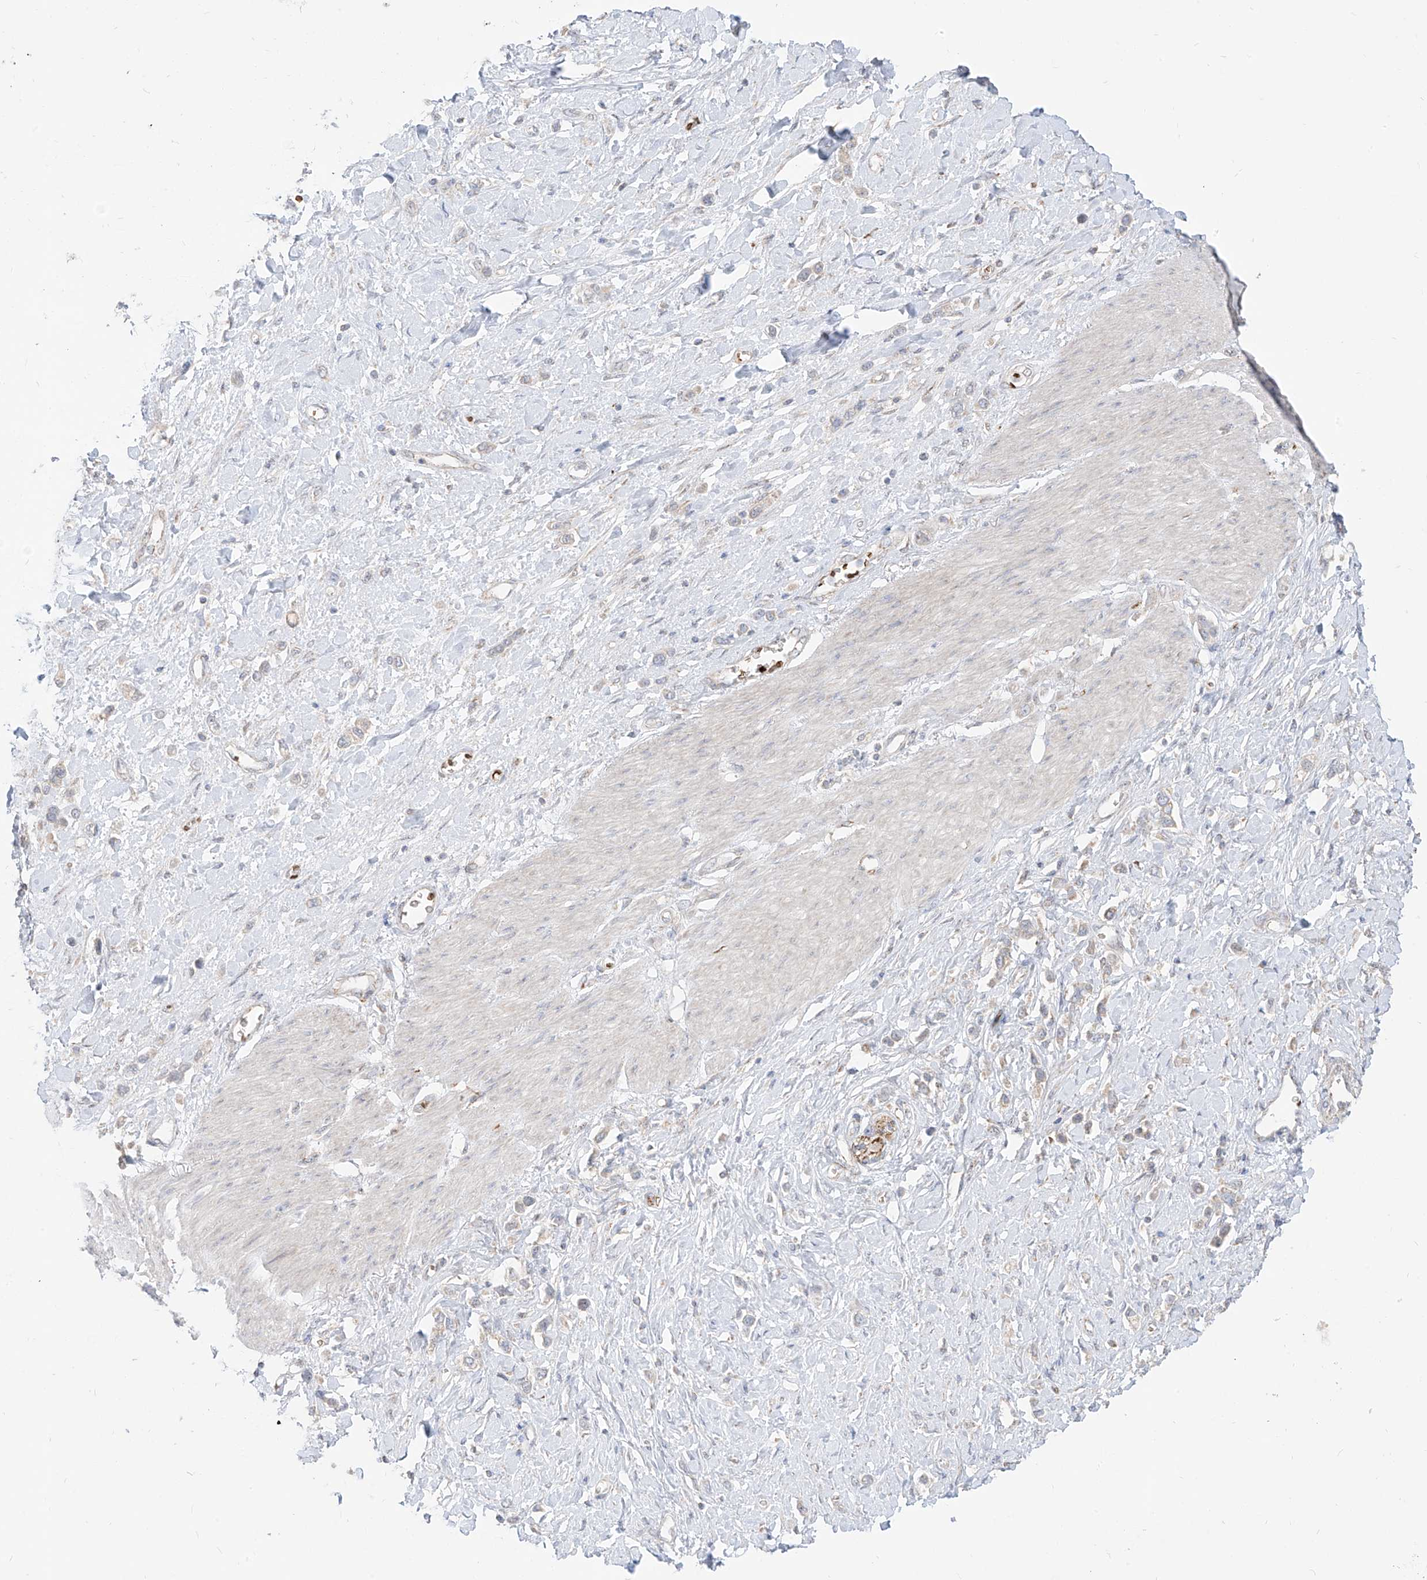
{"staining": {"intensity": "negative", "quantity": "none", "location": "none"}, "tissue": "stomach cancer", "cell_type": "Tumor cells", "image_type": "cancer", "snomed": [{"axis": "morphology", "description": "Normal tissue, NOS"}, {"axis": "morphology", "description": "Adenocarcinoma, NOS"}, {"axis": "topography", "description": "Stomach, upper"}, {"axis": "topography", "description": "Stomach"}], "caption": "Adenocarcinoma (stomach) stained for a protein using immunohistochemistry (IHC) exhibits no positivity tumor cells.", "gene": "ARHGEF40", "patient": {"sex": "female", "age": 65}}